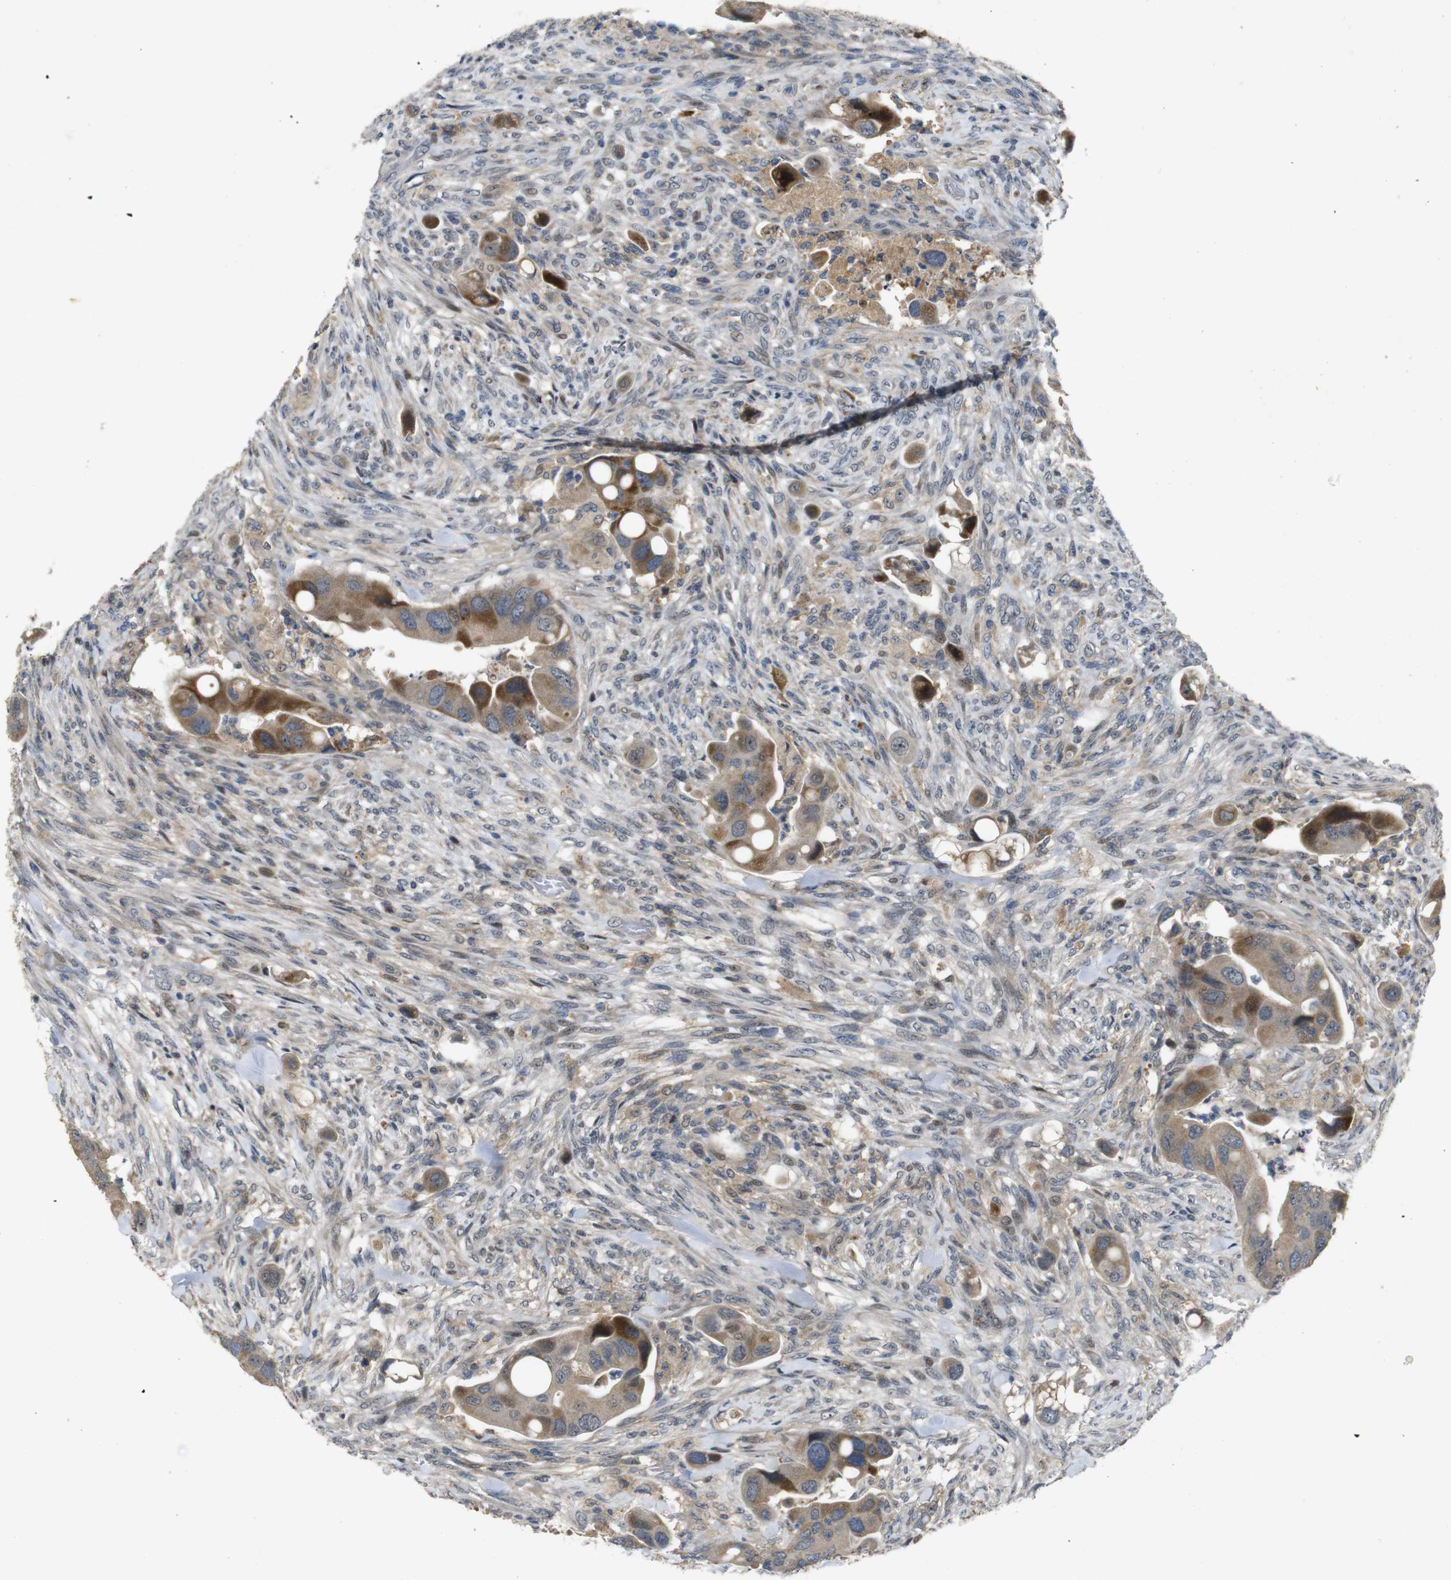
{"staining": {"intensity": "moderate", "quantity": ">75%", "location": "cytoplasmic/membranous"}, "tissue": "colorectal cancer", "cell_type": "Tumor cells", "image_type": "cancer", "snomed": [{"axis": "morphology", "description": "Adenocarcinoma, NOS"}, {"axis": "topography", "description": "Rectum"}], "caption": "Protein positivity by immunohistochemistry (IHC) shows moderate cytoplasmic/membranous positivity in about >75% of tumor cells in adenocarcinoma (colorectal).", "gene": "MAGI2", "patient": {"sex": "female", "age": 57}}